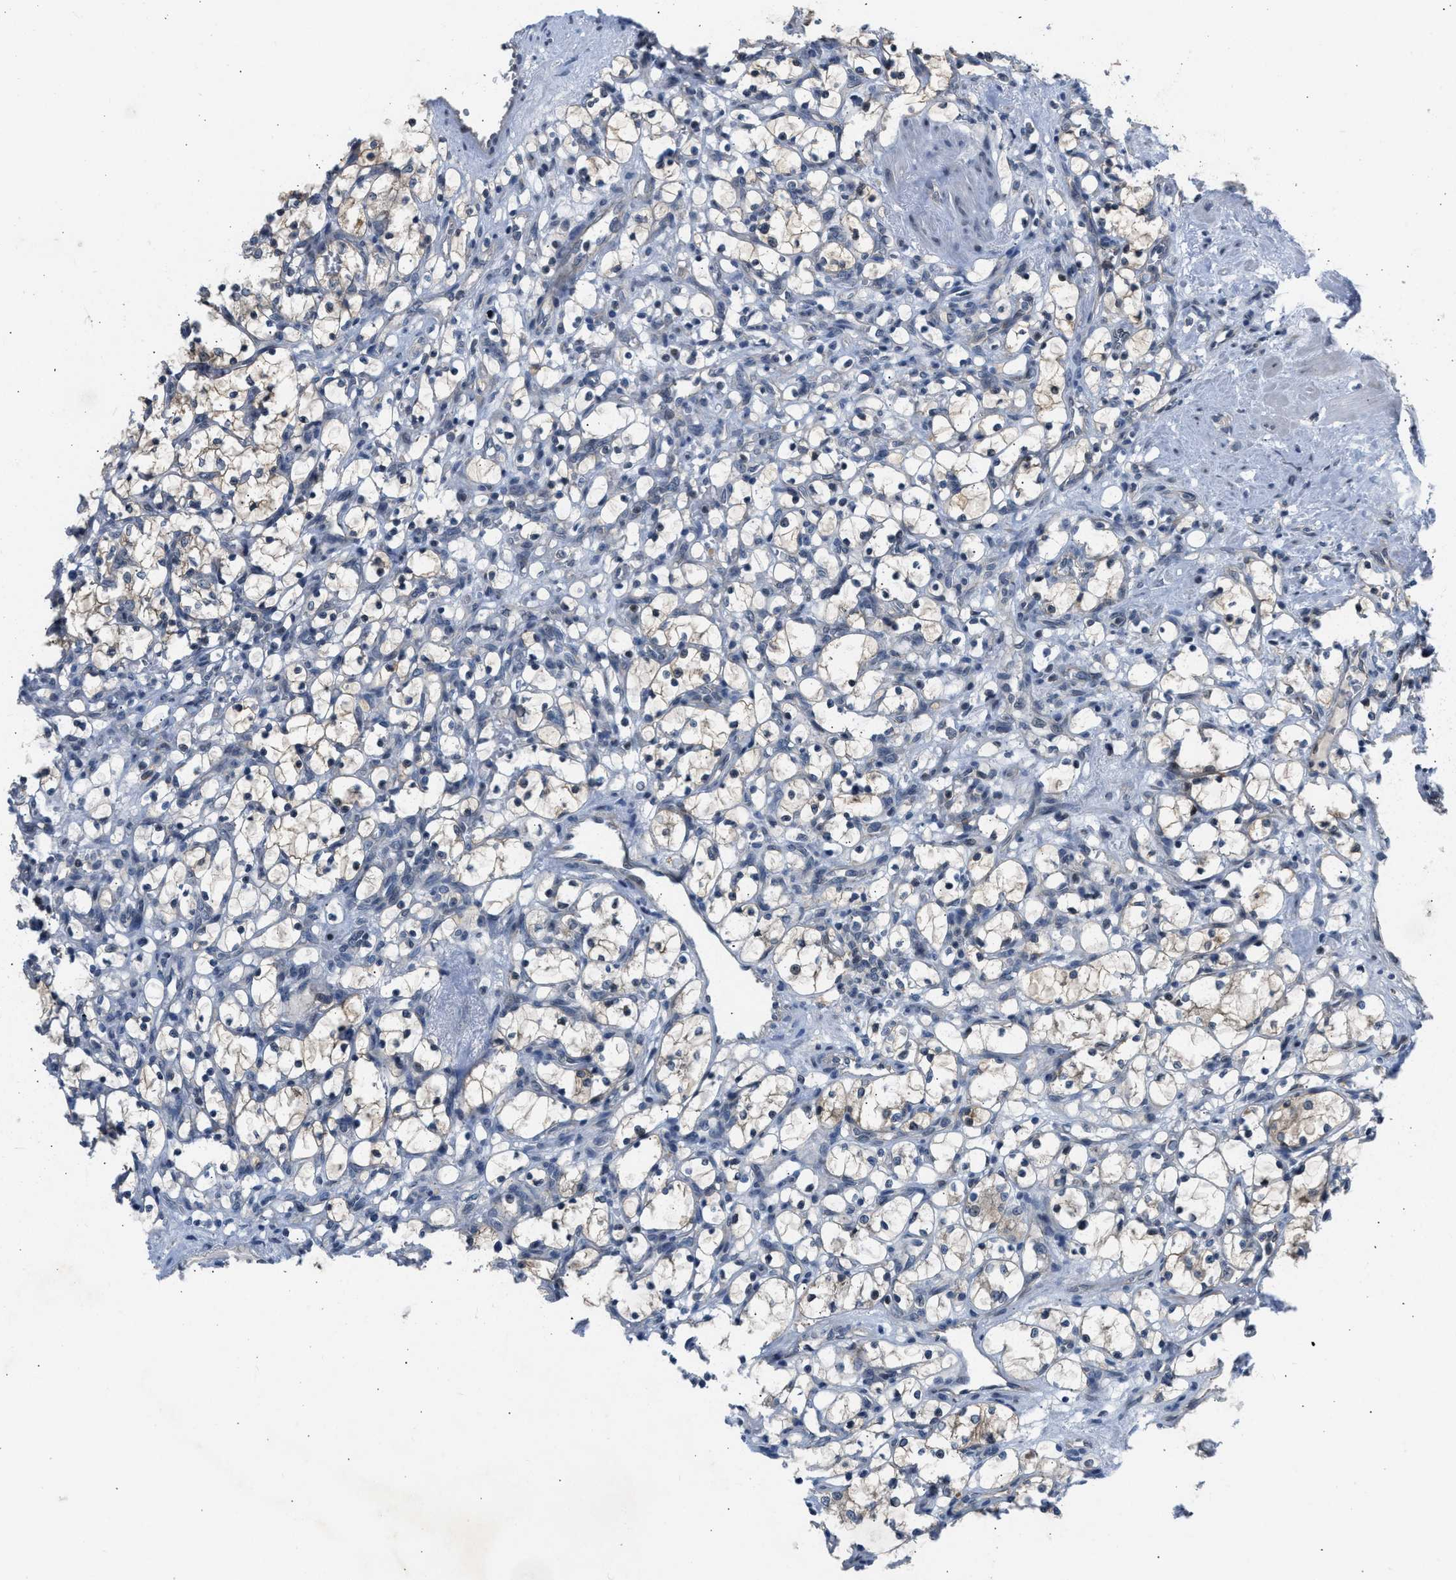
{"staining": {"intensity": "weak", "quantity": "<25%", "location": "cytoplasmic/membranous"}, "tissue": "renal cancer", "cell_type": "Tumor cells", "image_type": "cancer", "snomed": [{"axis": "morphology", "description": "Adenocarcinoma, NOS"}, {"axis": "topography", "description": "Kidney"}], "caption": "Tumor cells are negative for brown protein staining in renal adenocarcinoma. (Immunohistochemistry, brightfield microscopy, high magnification).", "gene": "OLIG3", "patient": {"sex": "female", "age": 69}}